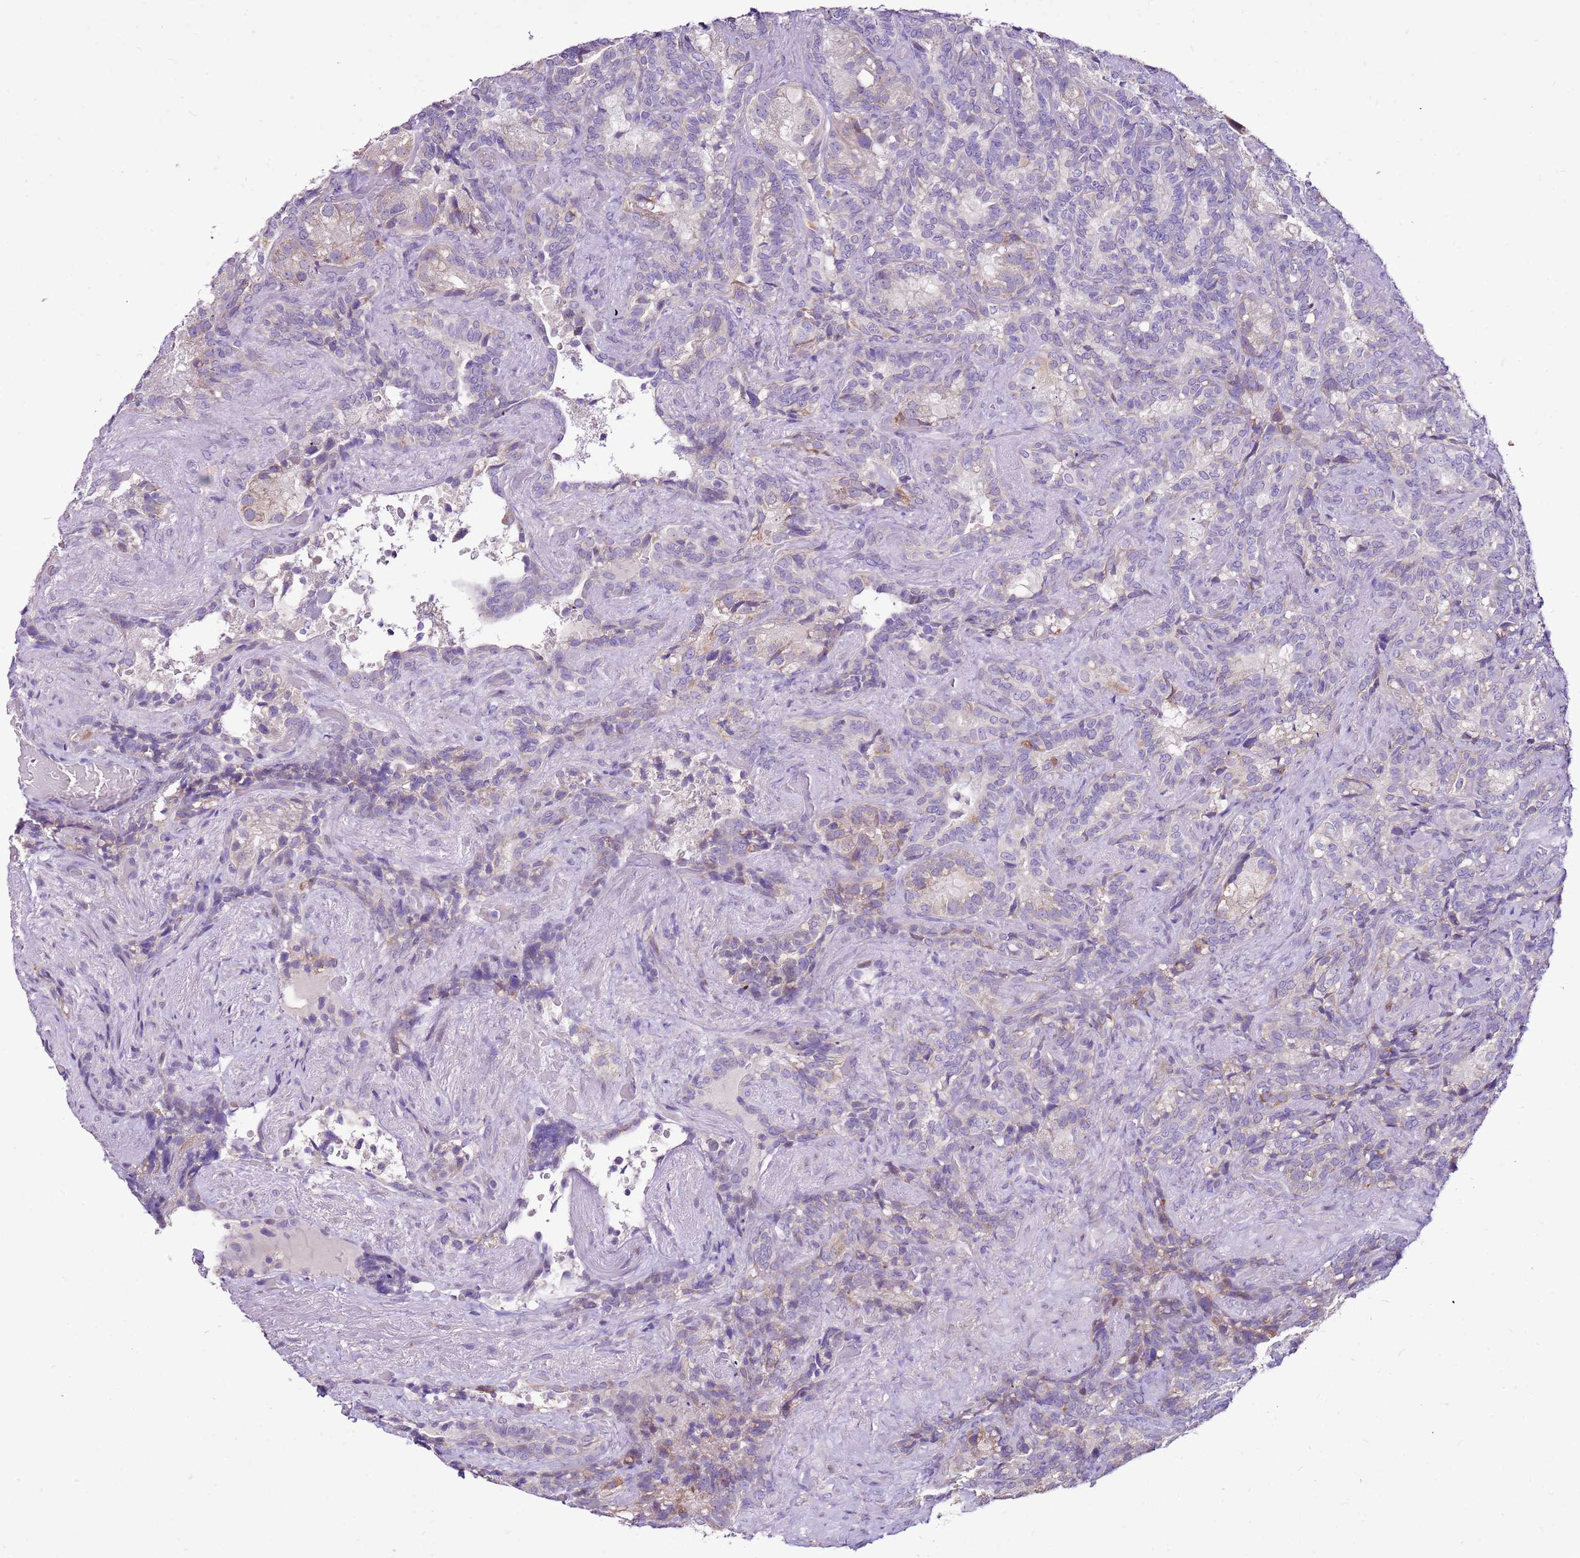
{"staining": {"intensity": "negative", "quantity": "none", "location": "none"}, "tissue": "seminal vesicle", "cell_type": "Glandular cells", "image_type": "normal", "snomed": [{"axis": "morphology", "description": "Normal tissue, NOS"}, {"axis": "topography", "description": "Seminal veicle"}], "caption": "This image is of normal seminal vesicle stained with immunohistochemistry (IHC) to label a protein in brown with the nuclei are counter-stained blue. There is no positivity in glandular cells.", "gene": "SLC38A5", "patient": {"sex": "male", "age": 62}}